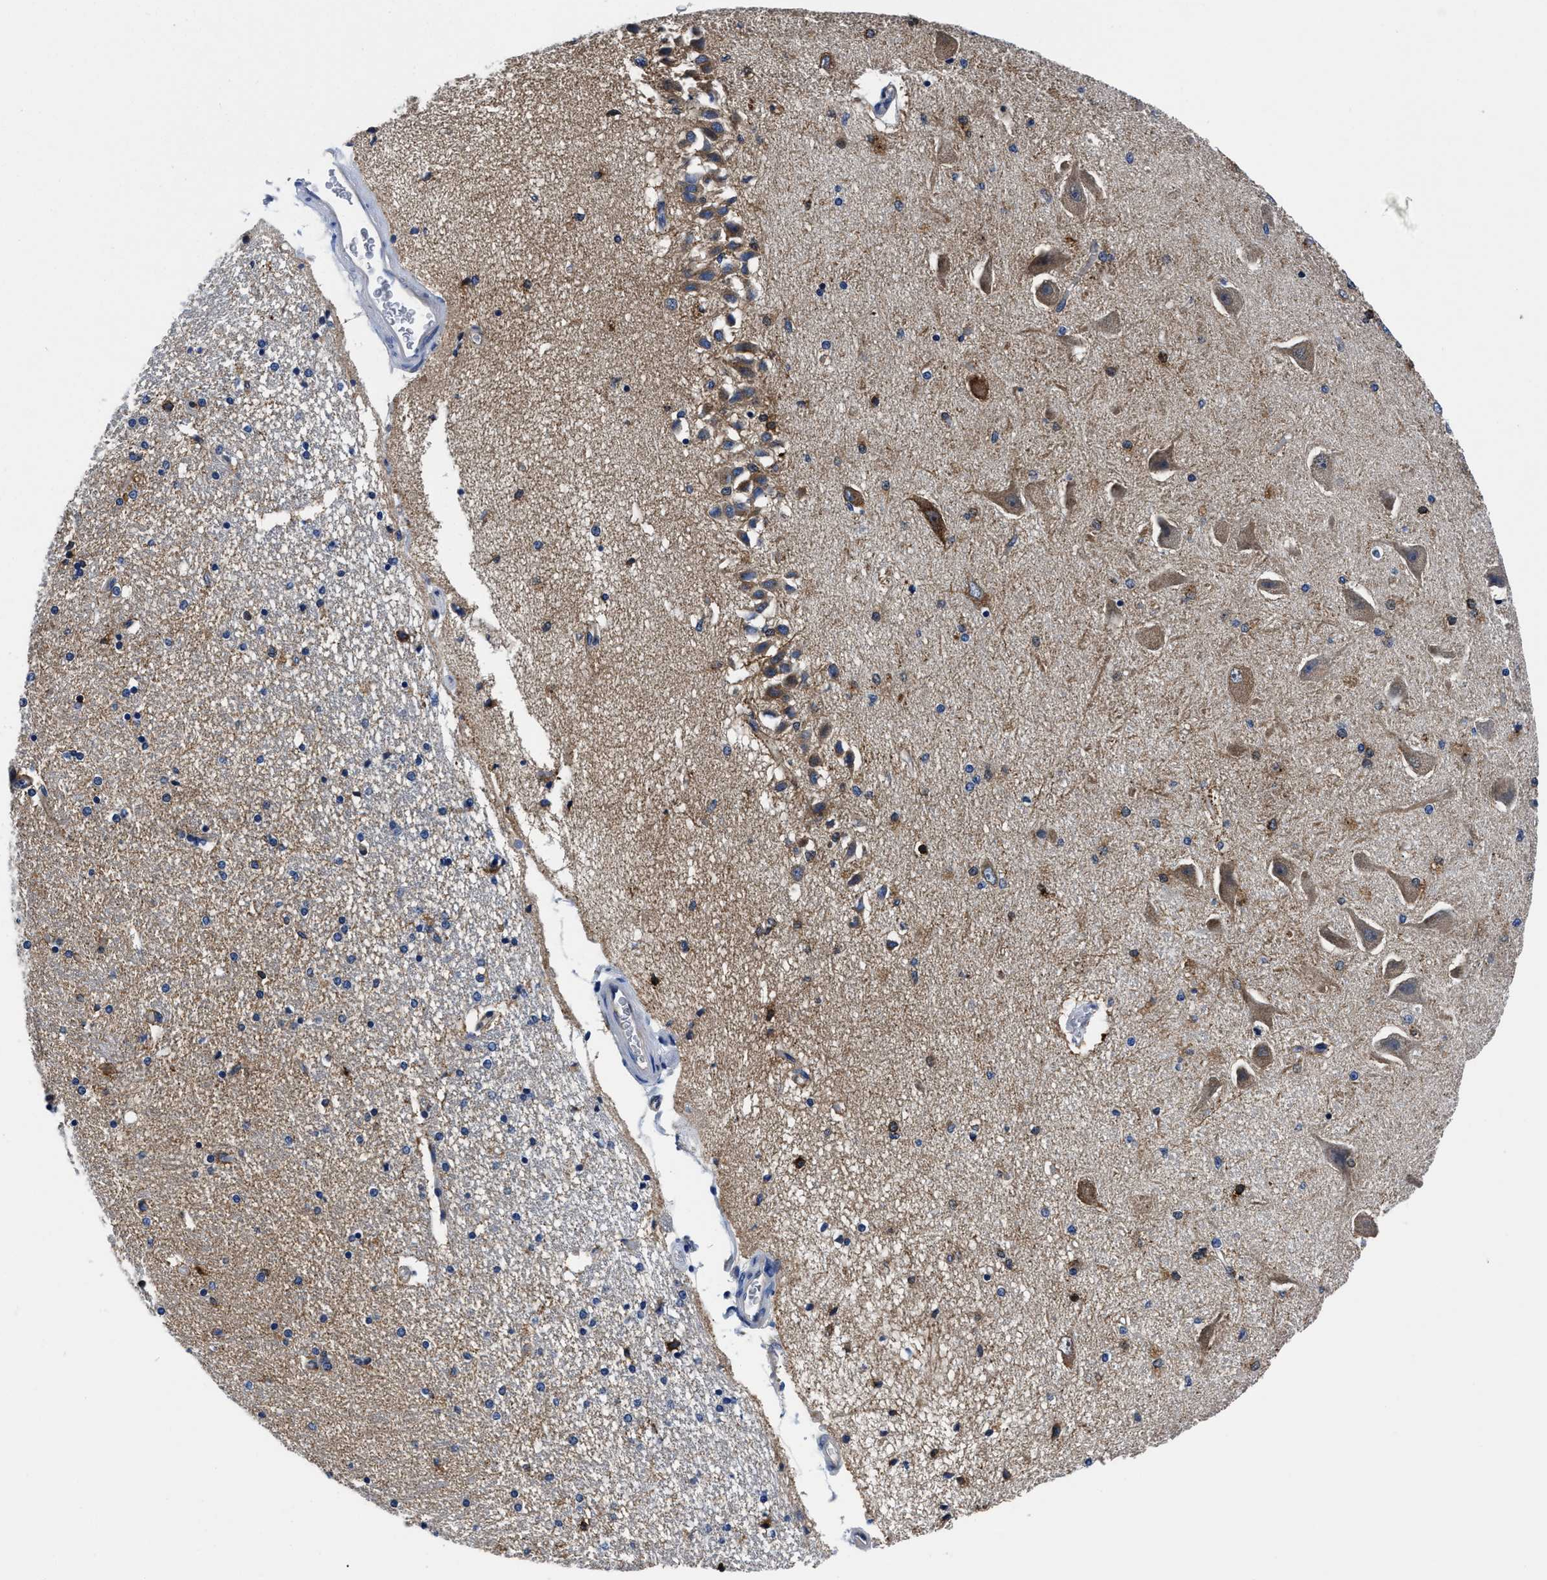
{"staining": {"intensity": "moderate", "quantity": "<25%", "location": "cytoplasmic/membranous"}, "tissue": "hippocampus", "cell_type": "Glial cells", "image_type": "normal", "snomed": [{"axis": "morphology", "description": "Normal tissue, NOS"}, {"axis": "topography", "description": "Hippocampus"}], "caption": "Protein expression analysis of normal hippocampus reveals moderate cytoplasmic/membranous expression in about <25% of glial cells.", "gene": "SLC35F1", "patient": {"sex": "female", "age": 54}}